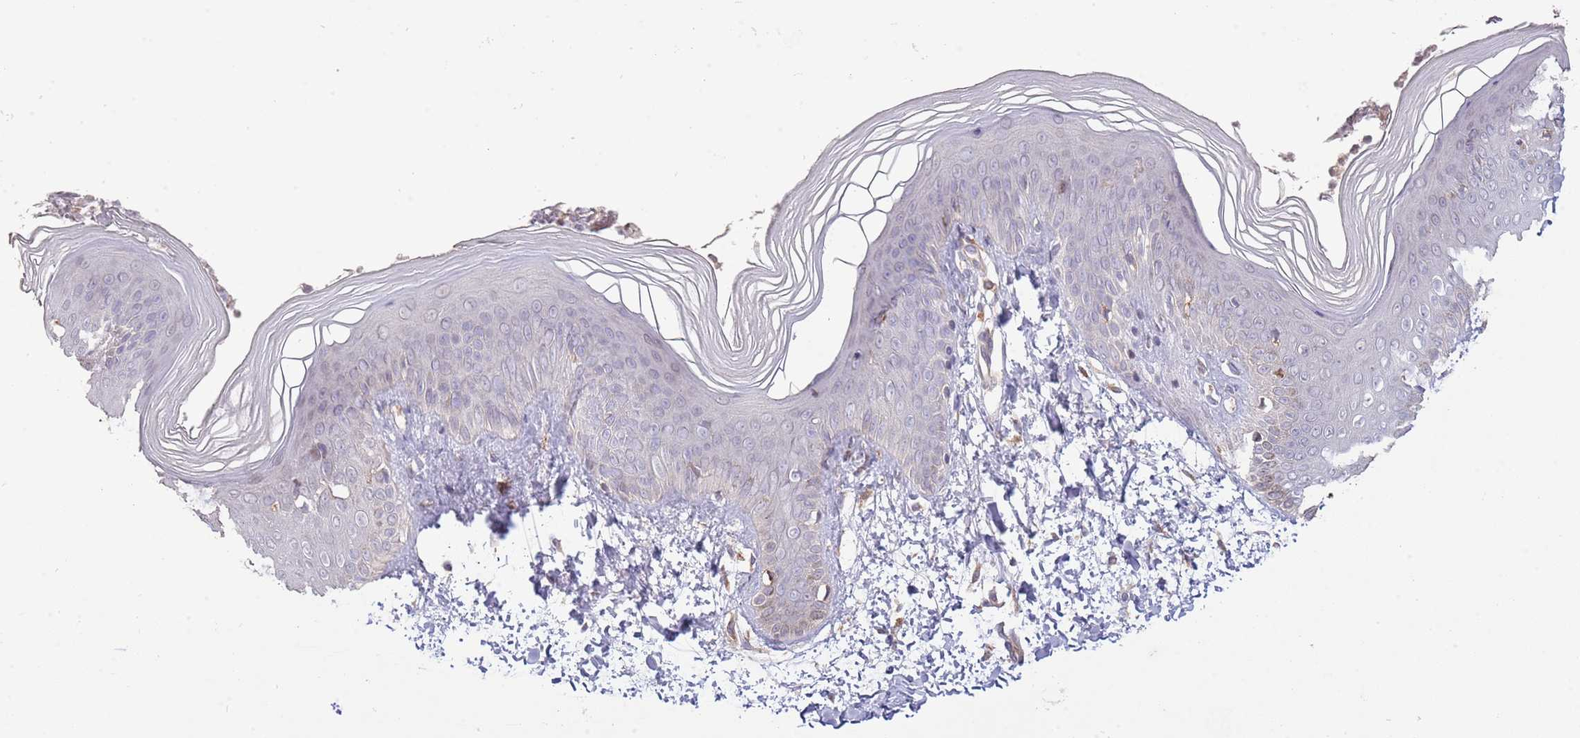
{"staining": {"intensity": "moderate", "quantity": "<25%", "location": "cytoplasmic/membranous"}, "tissue": "skin", "cell_type": "Epidermal cells", "image_type": "normal", "snomed": [{"axis": "morphology", "description": "Normal tissue, NOS"}, {"axis": "topography", "description": "Anal"}], "caption": "This micrograph displays IHC staining of unremarkable skin, with low moderate cytoplasmic/membranous expression in about <25% of epidermal cells.", "gene": "IVD", "patient": {"sex": "female", "age": 40}}